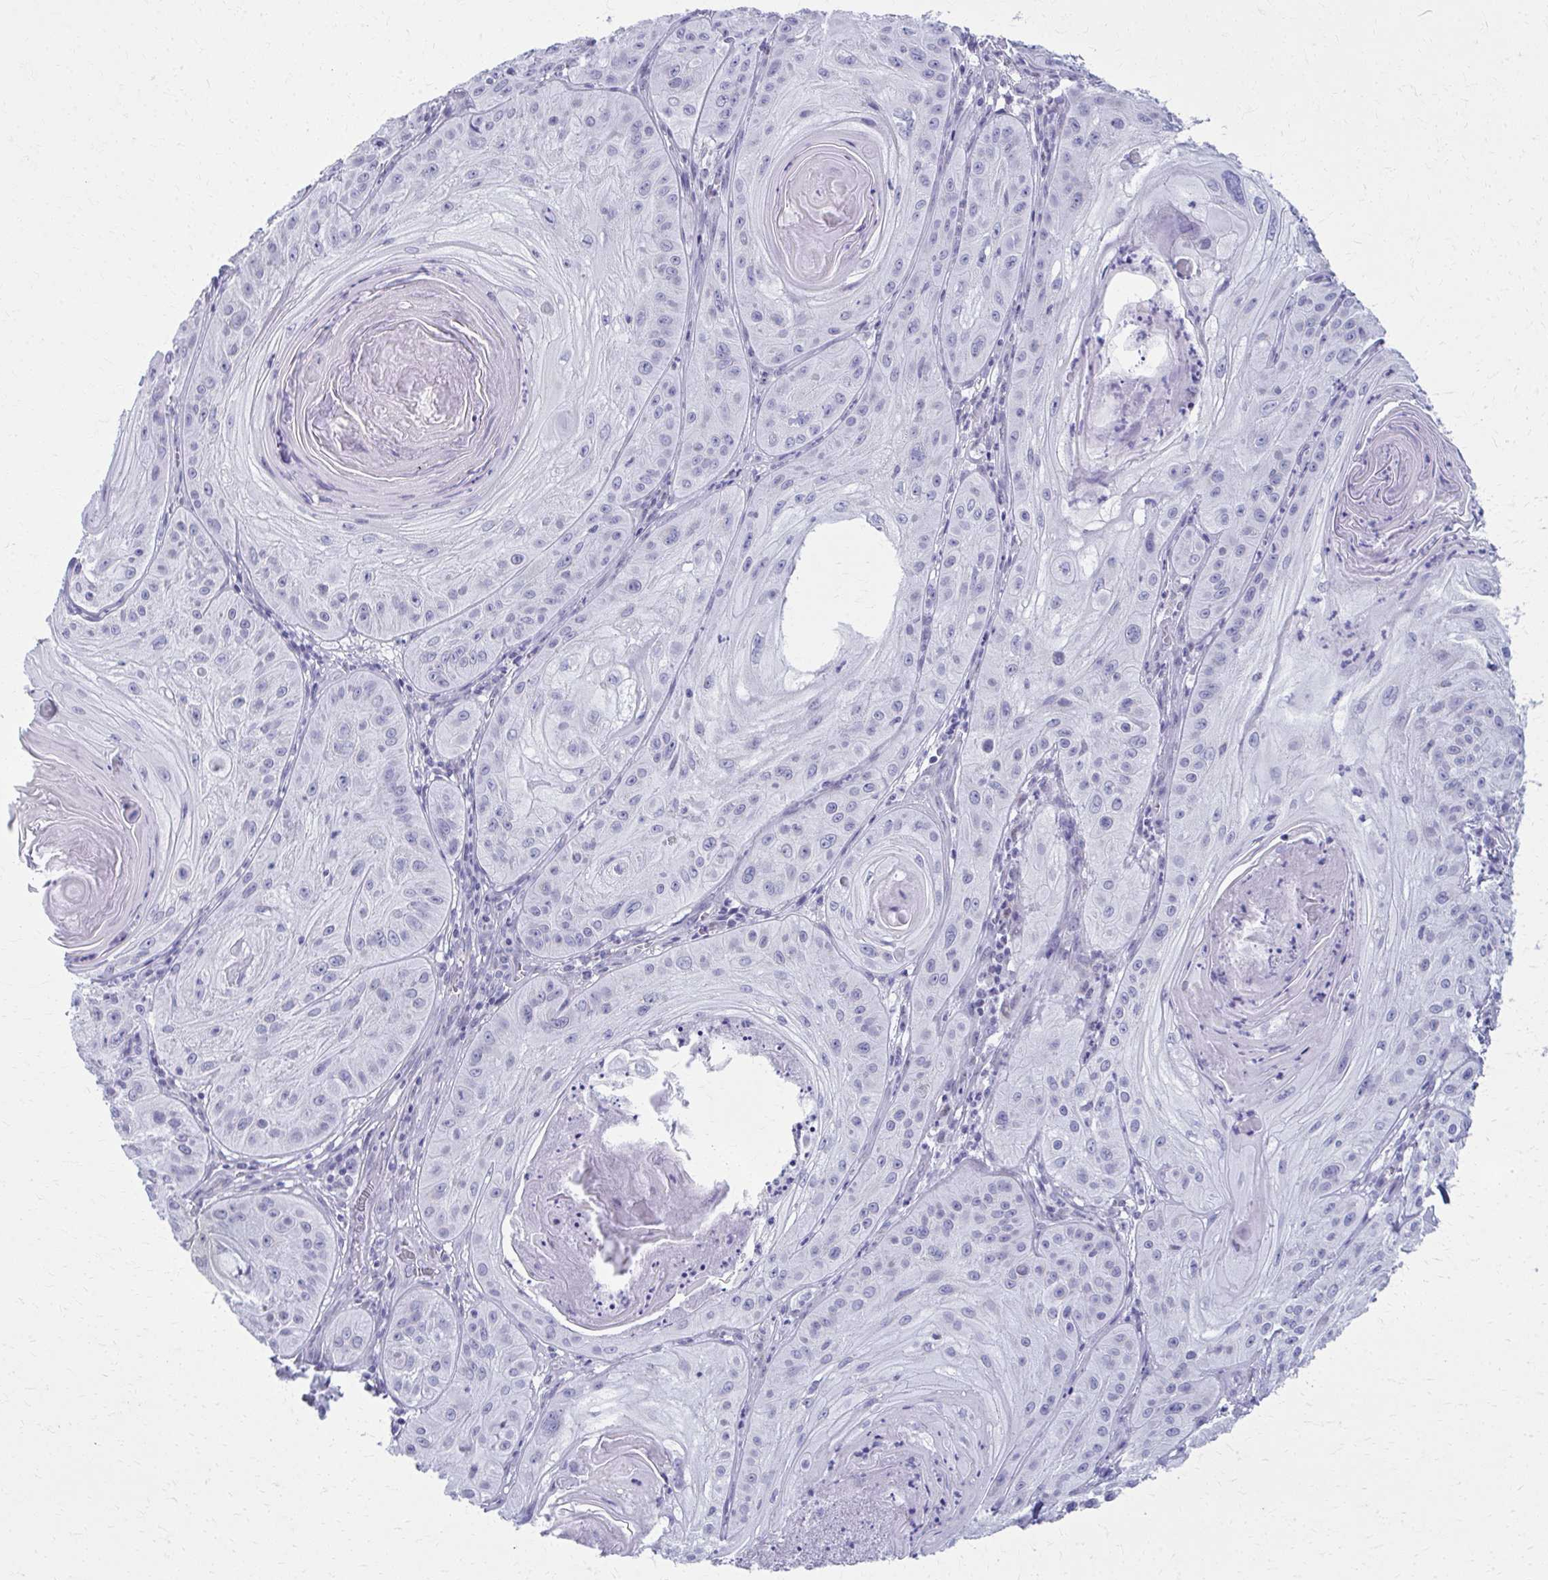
{"staining": {"intensity": "negative", "quantity": "none", "location": "none"}, "tissue": "skin cancer", "cell_type": "Tumor cells", "image_type": "cancer", "snomed": [{"axis": "morphology", "description": "Squamous cell carcinoma, NOS"}, {"axis": "topography", "description": "Skin"}], "caption": "Photomicrograph shows no significant protein expression in tumor cells of squamous cell carcinoma (skin).", "gene": "SCLY", "patient": {"sex": "male", "age": 85}}